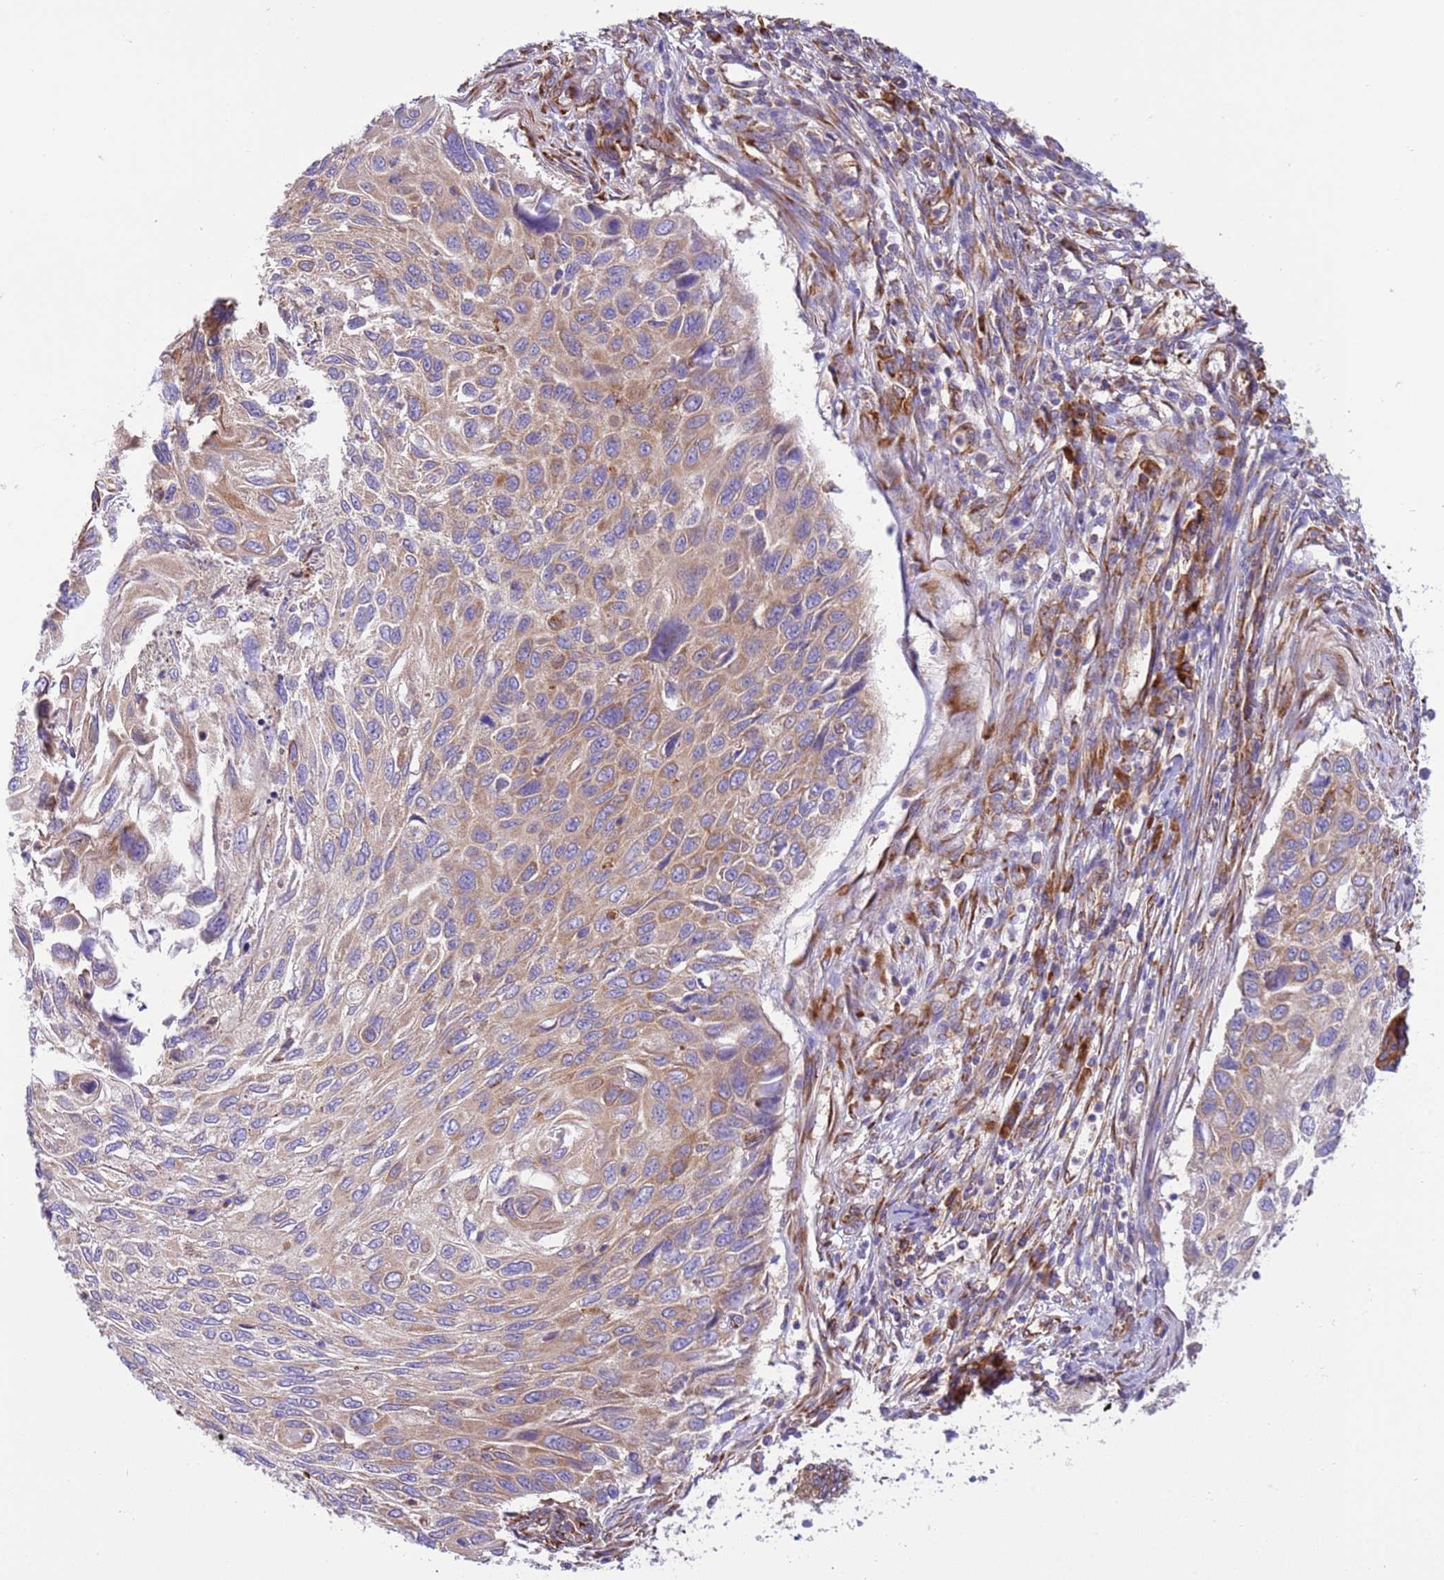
{"staining": {"intensity": "weak", "quantity": "25%-75%", "location": "cytoplasmic/membranous"}, "tissue": "cervical cancer", "cell_type": "Tumor cells", "image_type": "cancer", "snomed": [{"axis": "morphology", "description": "Squamous cell carcinoma, NOS"}, {"axis": "topography", "description": "Cervix"}], "caption": "IHC of human cervical squamous cell carcinoma exhibits low levels of weak cytoplasmic/membranous expression in about 25%-75% of tumor cells.", "gene": "VARS1", "patient": {"sex": "female", "age": 70}}